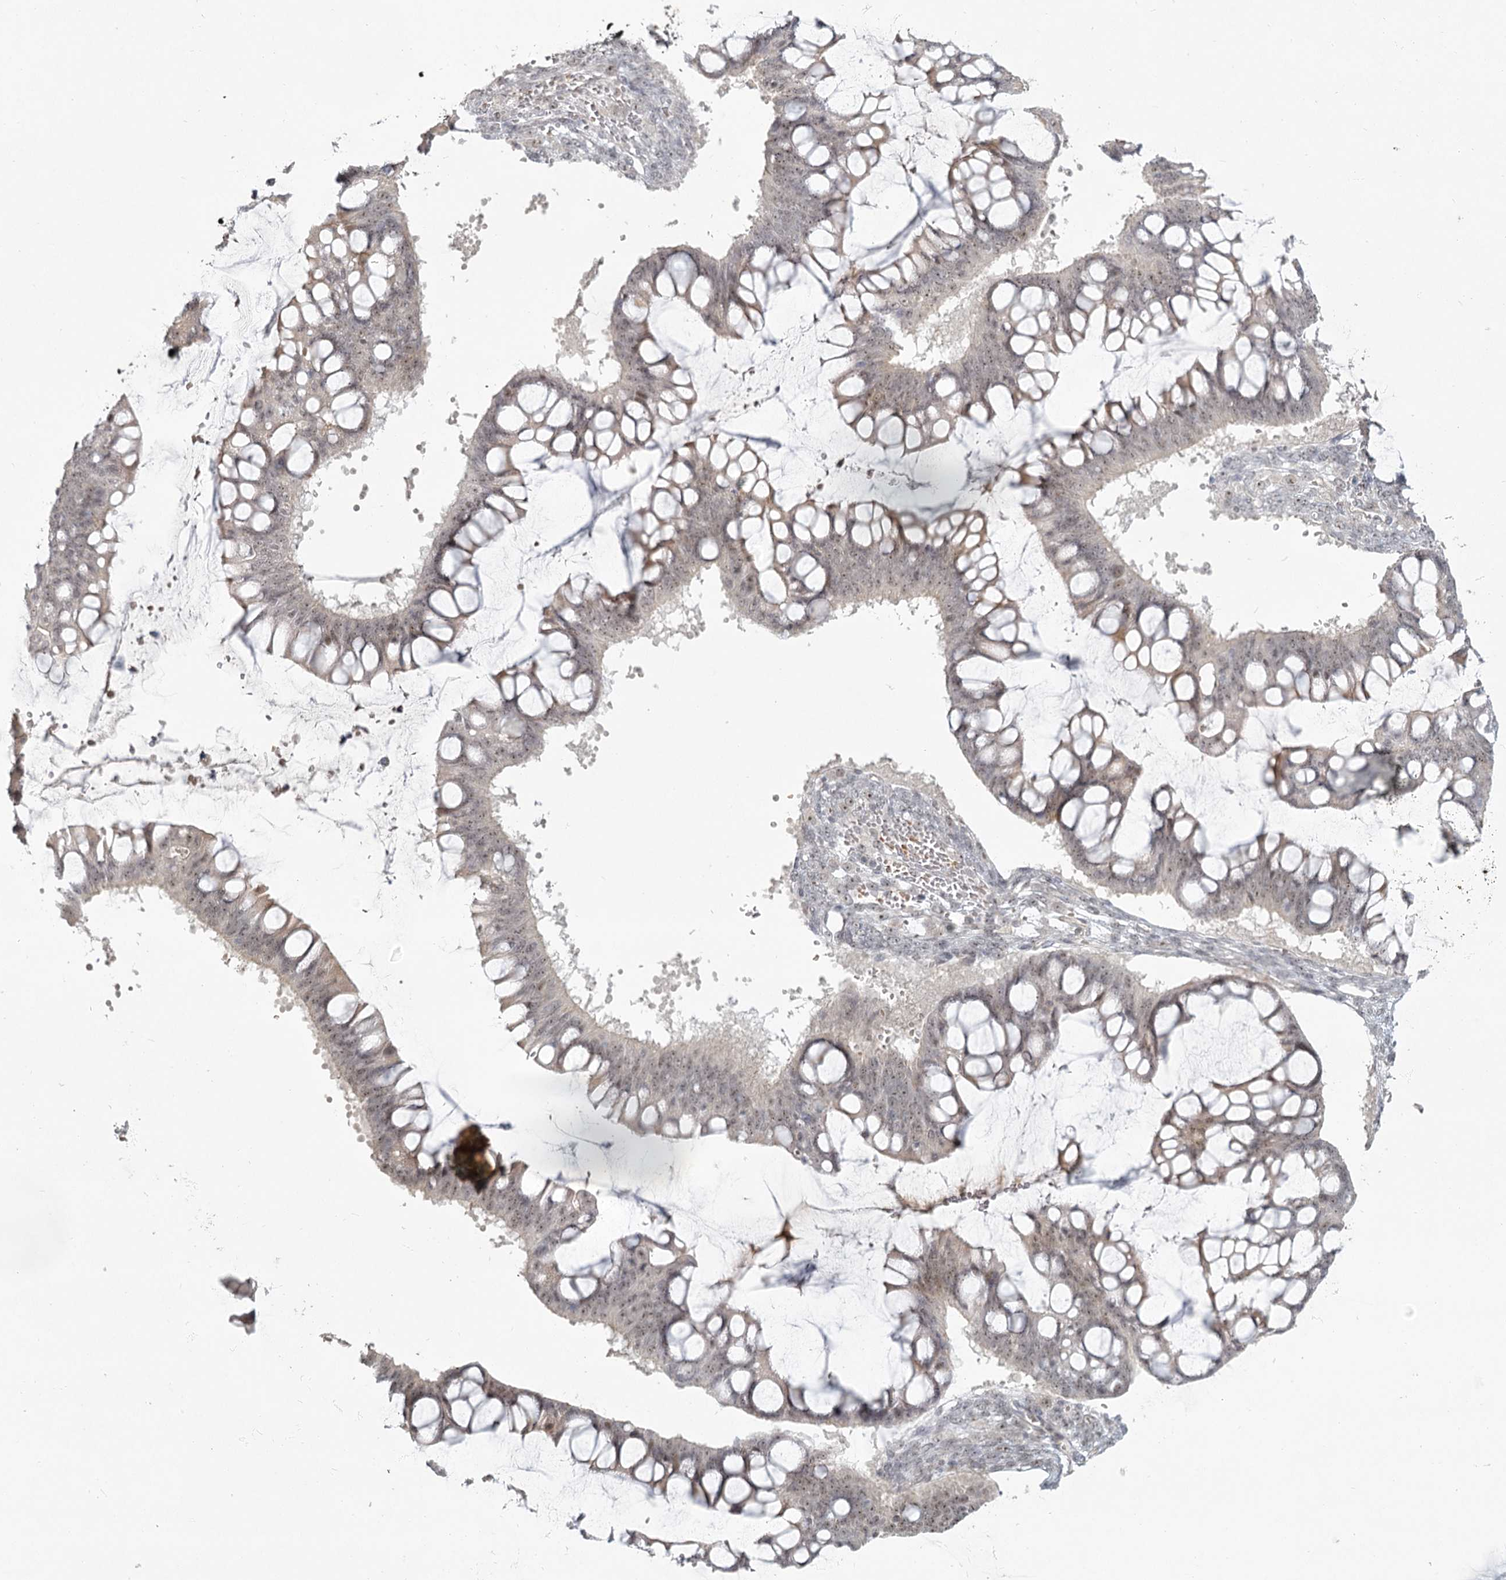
{"staining": {"intensity": "weak", "quantity": ">75%", "location": "nuclear"}, "tissue": "ovarian cancer", "cell_type": "Tumor cells", "image_type": "cancer", "snomed": [{"axis": "morphology", "description": "Cystadenocarcinoma, mucinous, NOS"}, {"axis": "topography", "description": "Ovary"}], "caption": "Protein expression analysis of human ovarian cancer (mucinous cystadenocarcinoma) reveals weak nuclear positivity in about >75% of tumor cells.", "gene": "EXOSC7", "patient": {"sex": "female", "age": 73}}